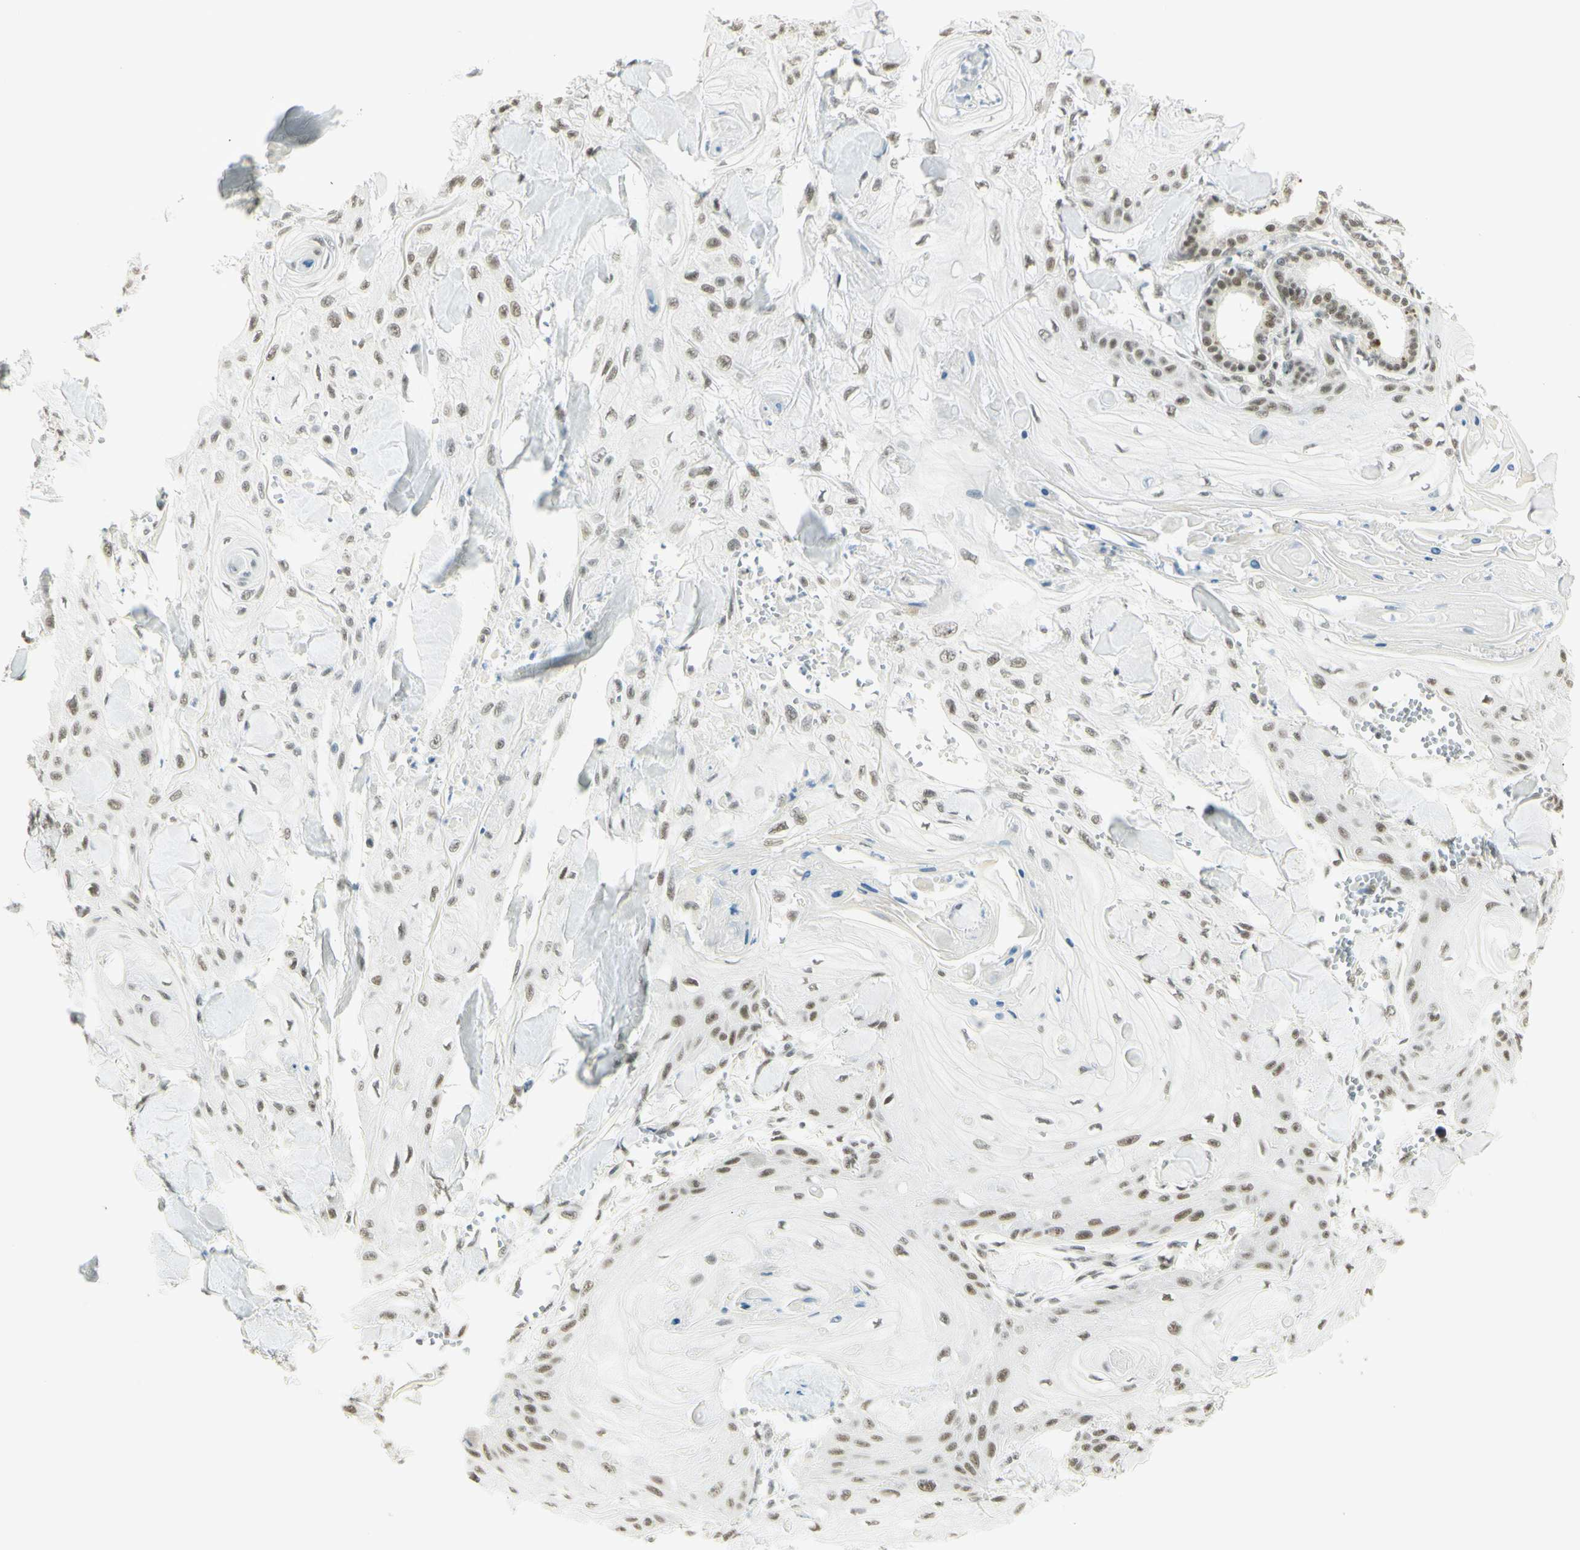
{"staining": {"intensity": "weak", "quantity": ">75%", "location": "nuclear"}, "tissue": "skin cancer", "cell_type": "Tumor cells", "image_type": "cancer", "snomed": [{"axis": "morphology", "description": "Squamous cell carcinoma, NOS"}, {"axis": "topography", "description": "Skin"}], "caption": "High-power microscopy captured an IHC image of squamous cell carcinoma (skin), revealing weak nuclear staining in approximately >75% of tumor cells.", "gene": "PMS2", "patient": {"sex": "male", "age": 74}}